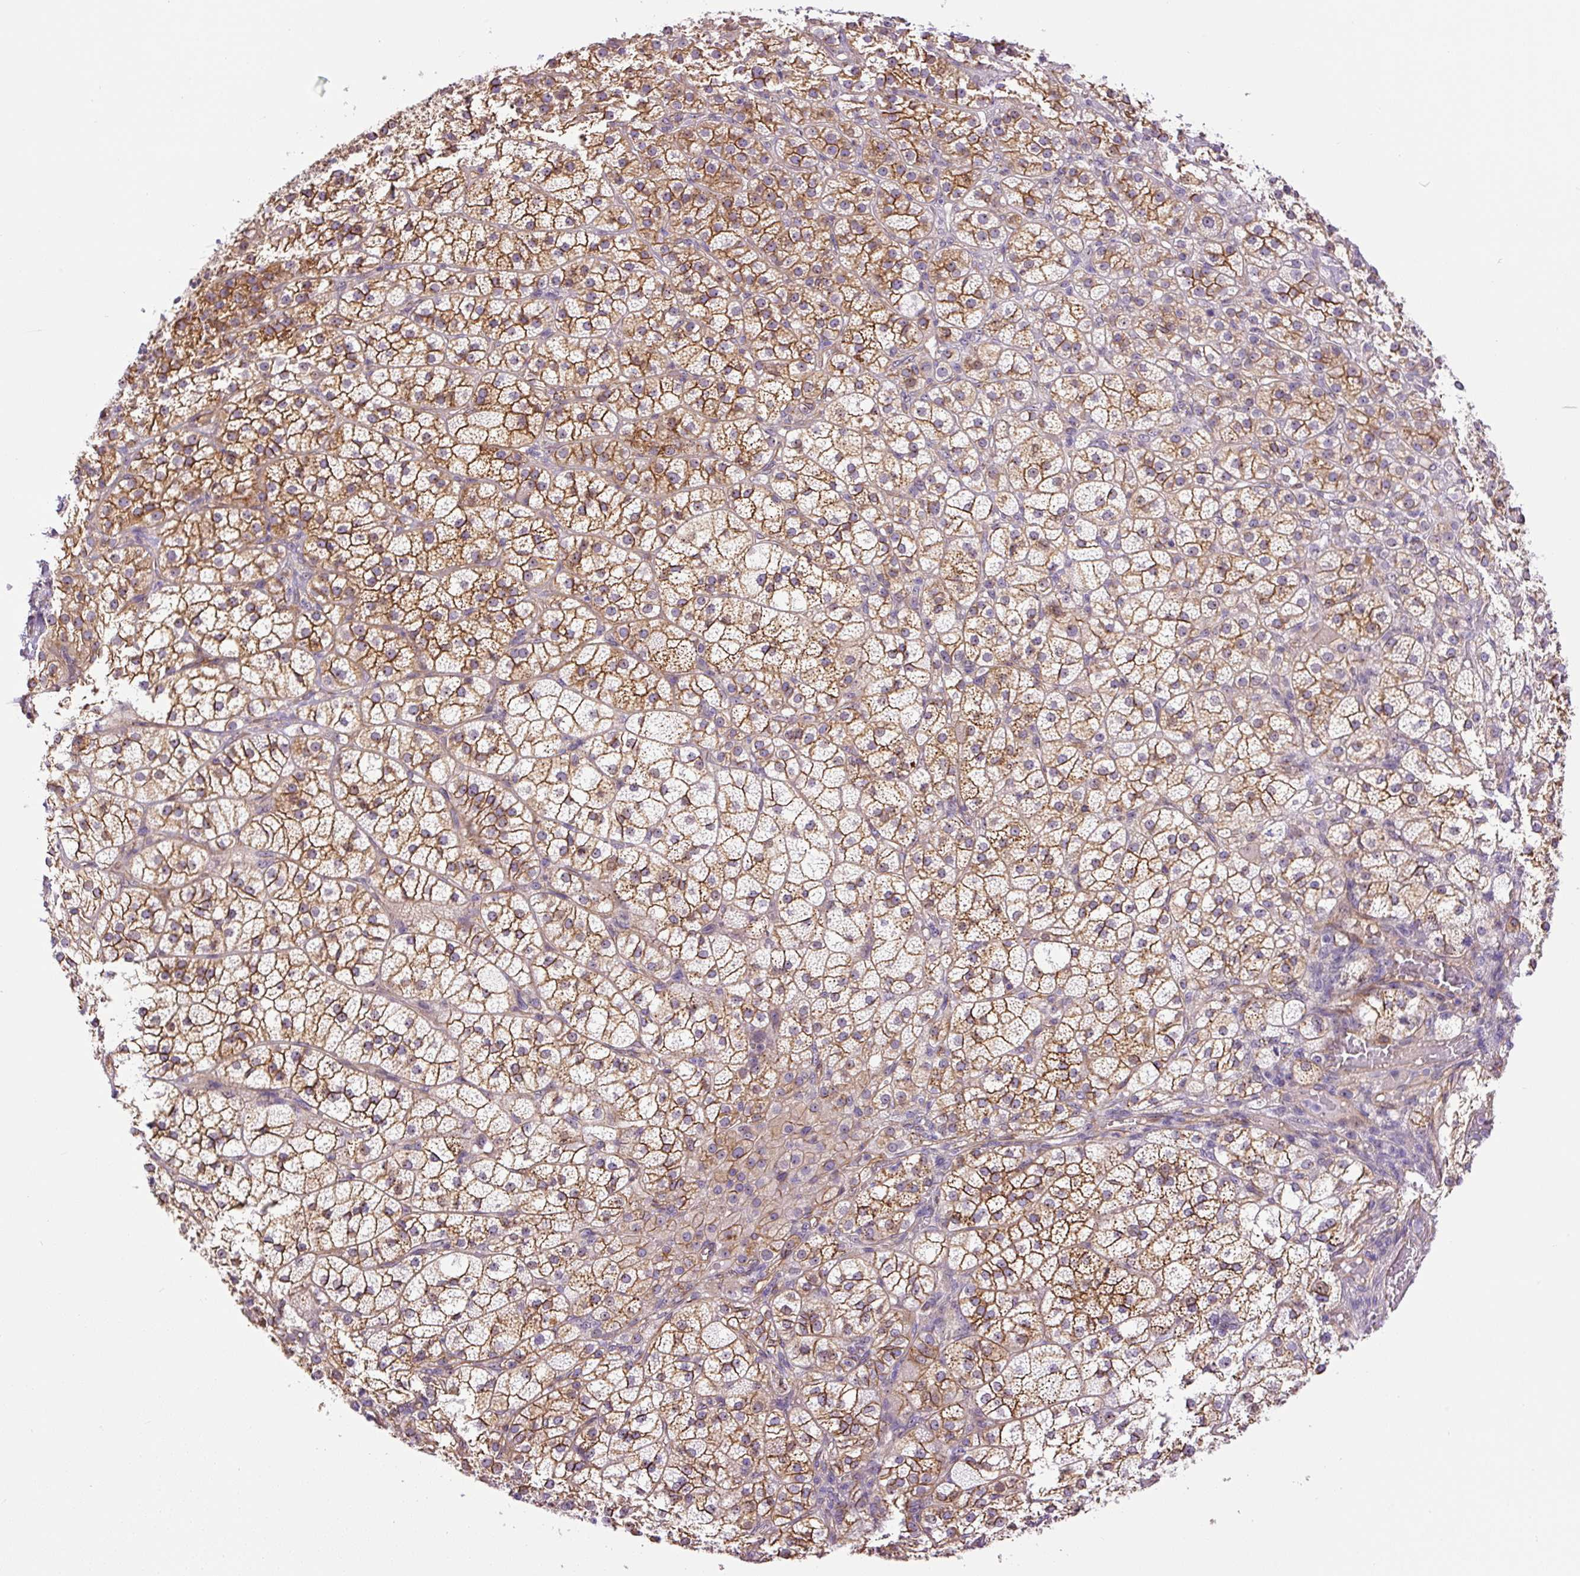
{"staining": {"intensity": "moderate", "quantity": ">75%", "location": "cytoplasmic/membranous"}, "tissue": "adrenal gland", "cell_type": "Glandular cells", "image_type": "normal", "snomed": [{"axis": "morphology", "description": "Normal tissue, NOS"}, {"axis": "topography", "description": "Adrenal gland"}], "caption": "Immunohistochemical staining of normal adrenal gland shows >75% levels of moderate cytoplasmic/membranous protein expression in about >75% of glandular cells.", "gene": "MYO5C", "patient": {"sex": "female", "age": 60}}